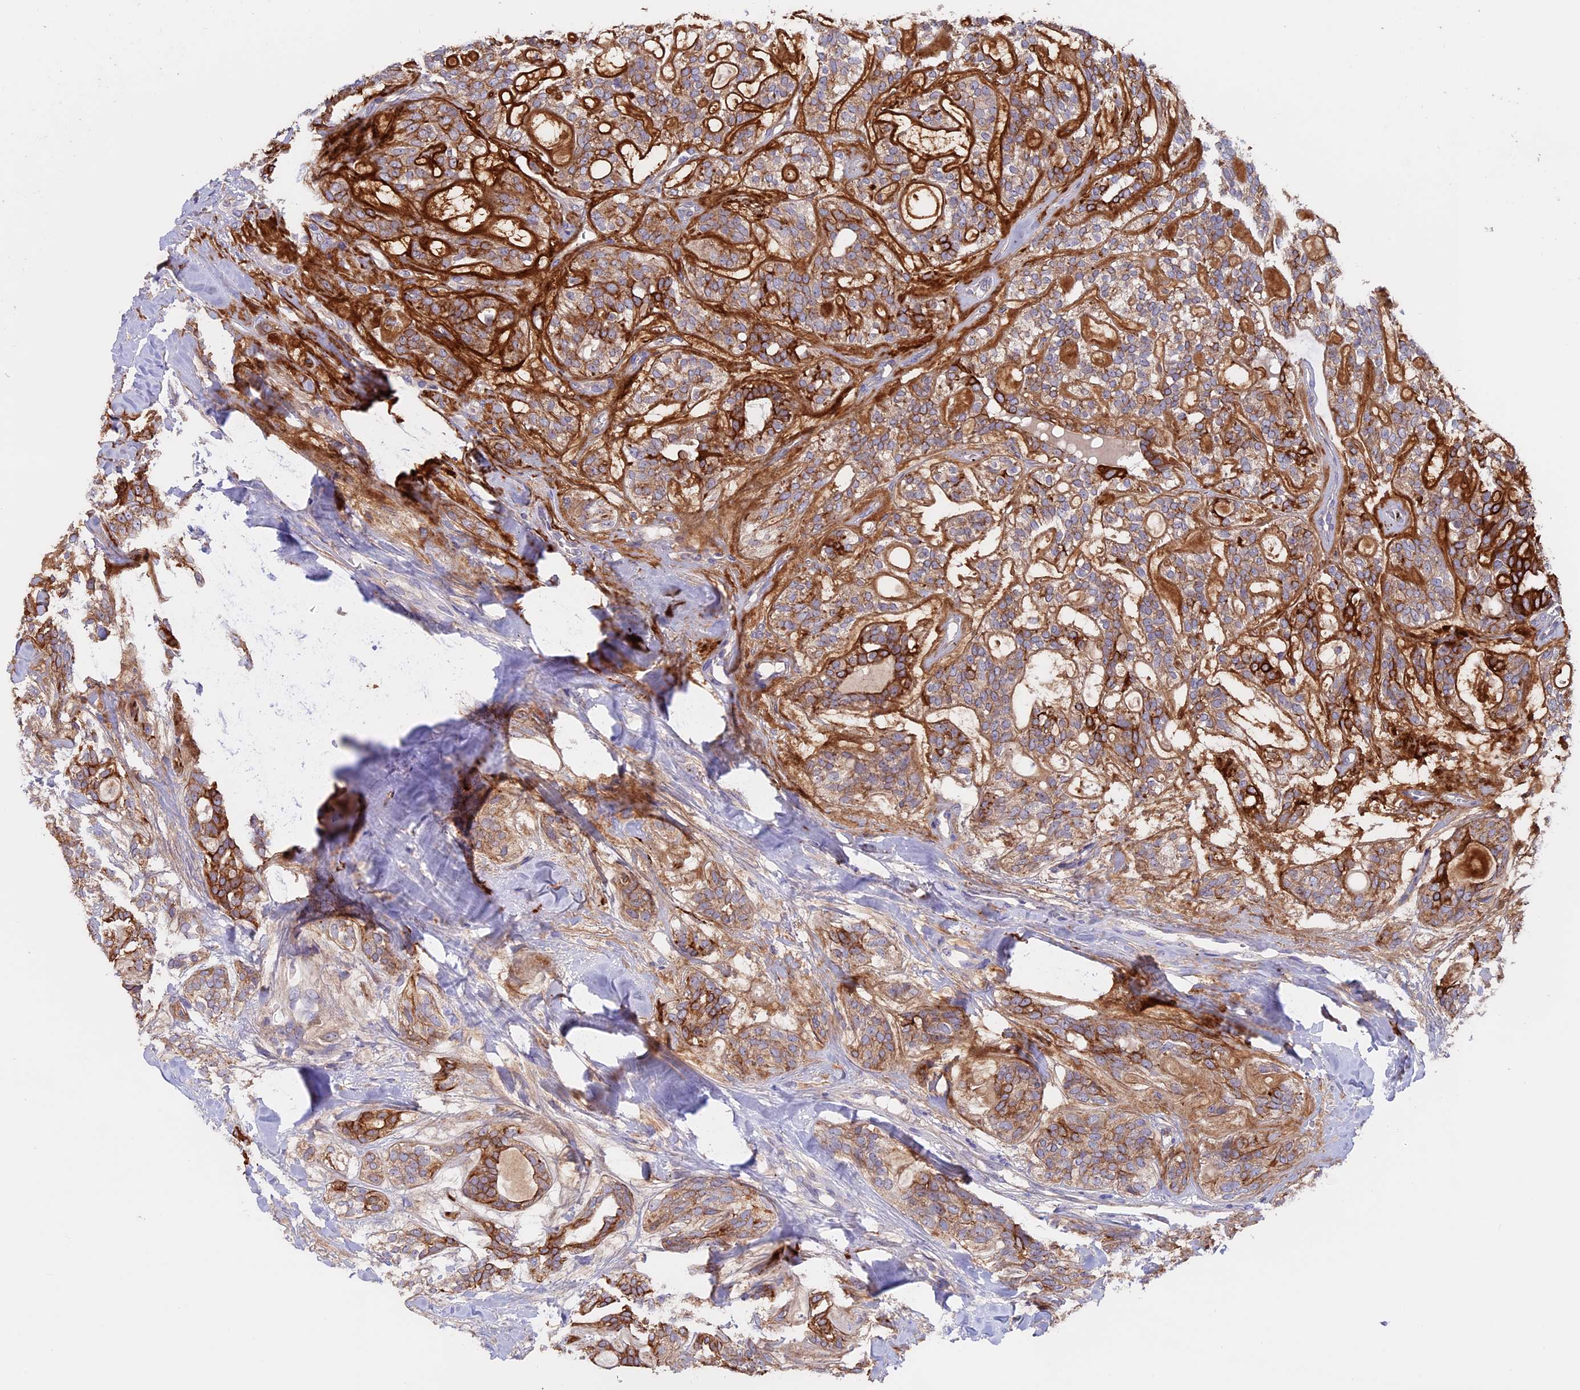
{"staining": {"intensity": "strong", "quantity": "25%-75%", "location": "cytoplasmic/membranous"}, "tissue": "head and neck cancer", "cell_type": "Tumor cells", "image_type": "cancer", "snomed": [{"axis": "morphology", "description": "Adenocarcinoma, NOS"}, {"axis": "topography", "description": "Head-Neck"}], "caption": "Brown immunohistochemical staining in human head and neck cancer (adenocarcinoma) reveals strong cytoplasmic/membranous expression in approximately 25%-75% of tumor cells.", "gene": "PTPN9", "patient": {"sex": "male", "age": 66}}